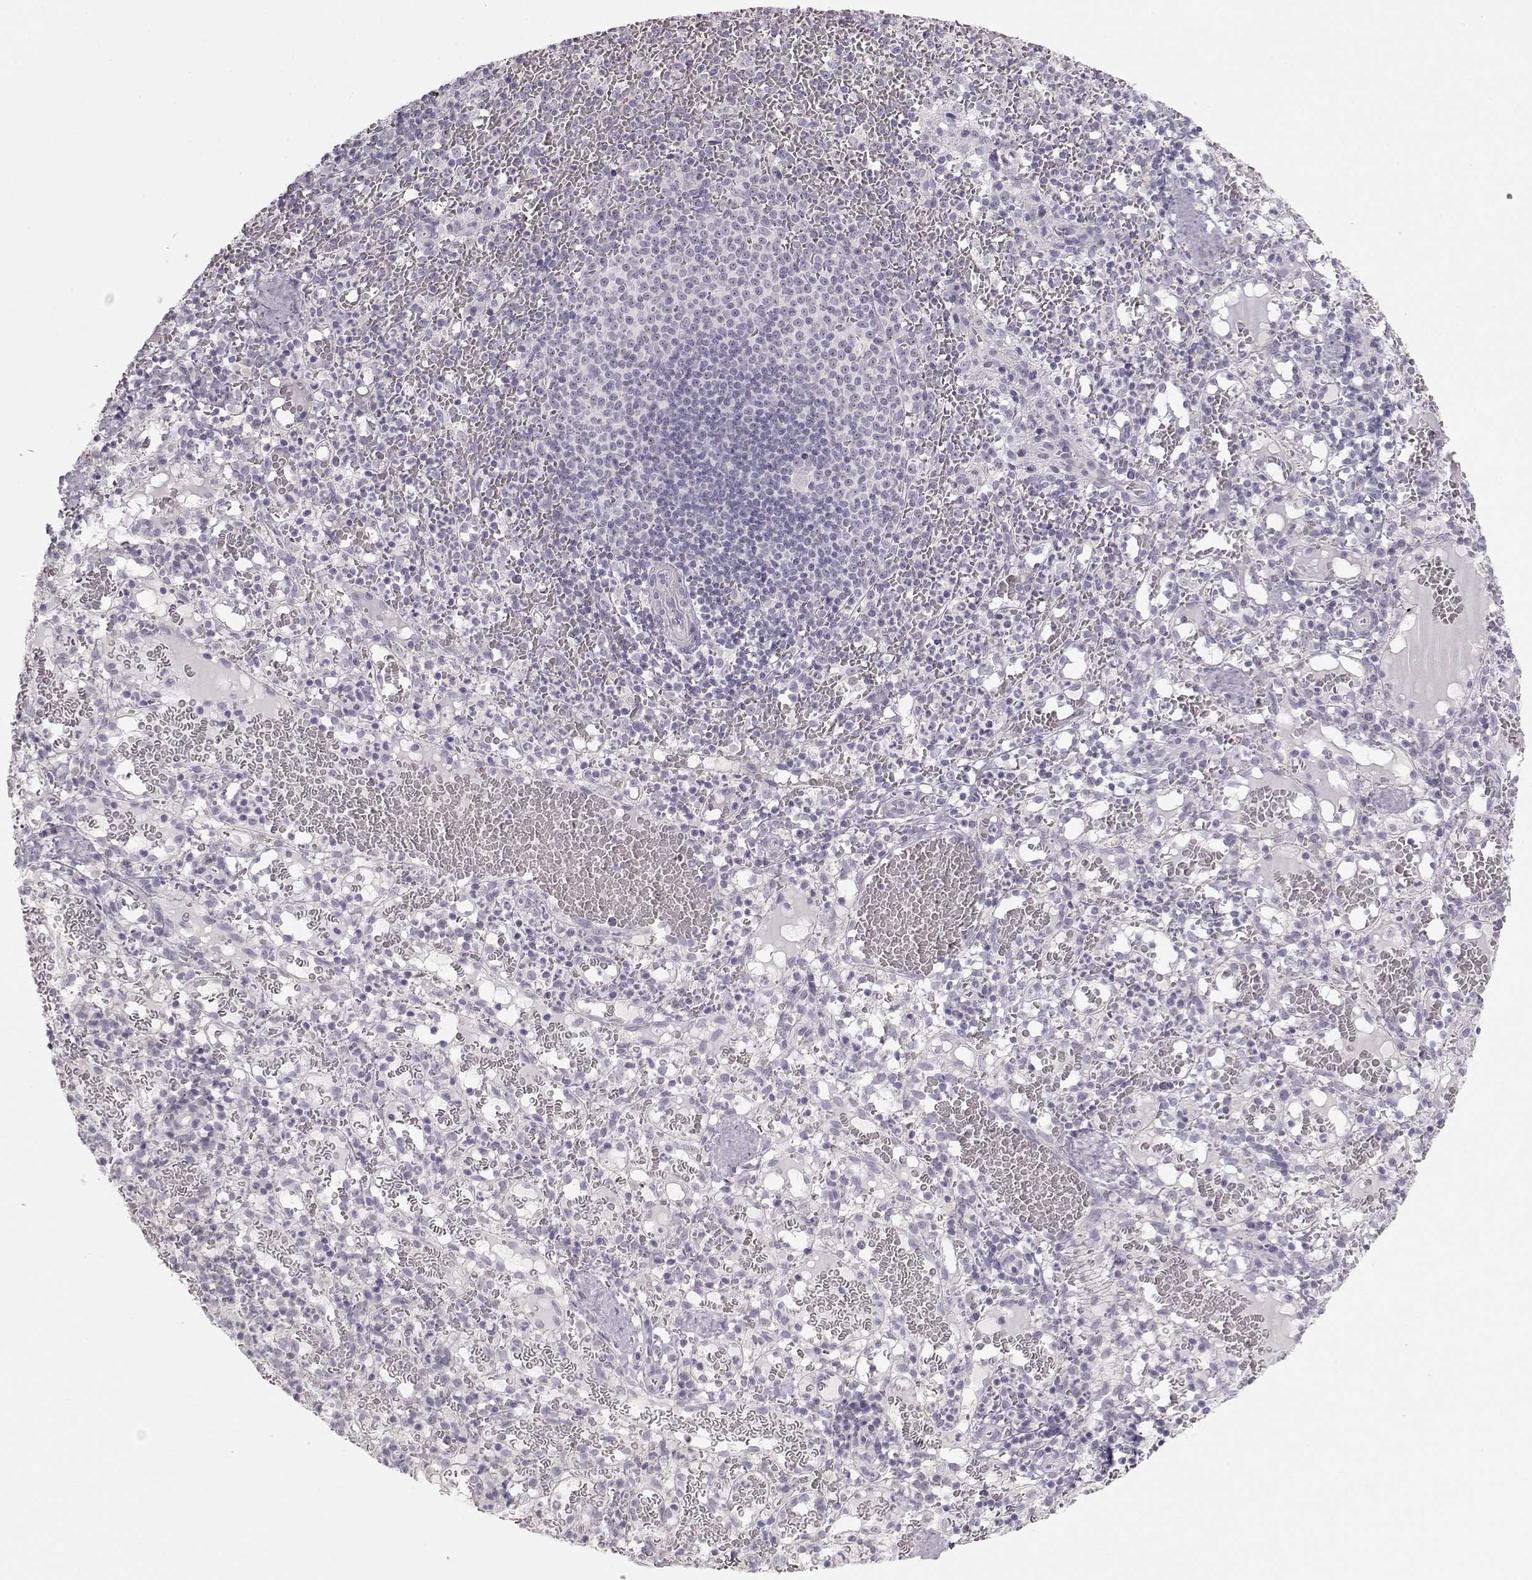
{"staining": {"intensity": "negative", "quantity": "none", "location": "none"}, "tissue": "spleen", "cell_type": "Cells in red pulp", "image_type": "normal", "snomed": [{"axis": "morphology", "description": "Normal tissue, NOS"}, {"axis": "topography", "description": "Spleen"}], "caption": "An immunohistochemistry histopathology image of normal spleen is shown. There is no staining in cells in red pulp of spleen. (DAB (3,3'-diaminobenzidine) immunohistochemistry (IHC) visualized using brightfield microscopy, high magnification).", "gene": "FAM205A", "patient": {"sex": "male", "age": 11}}